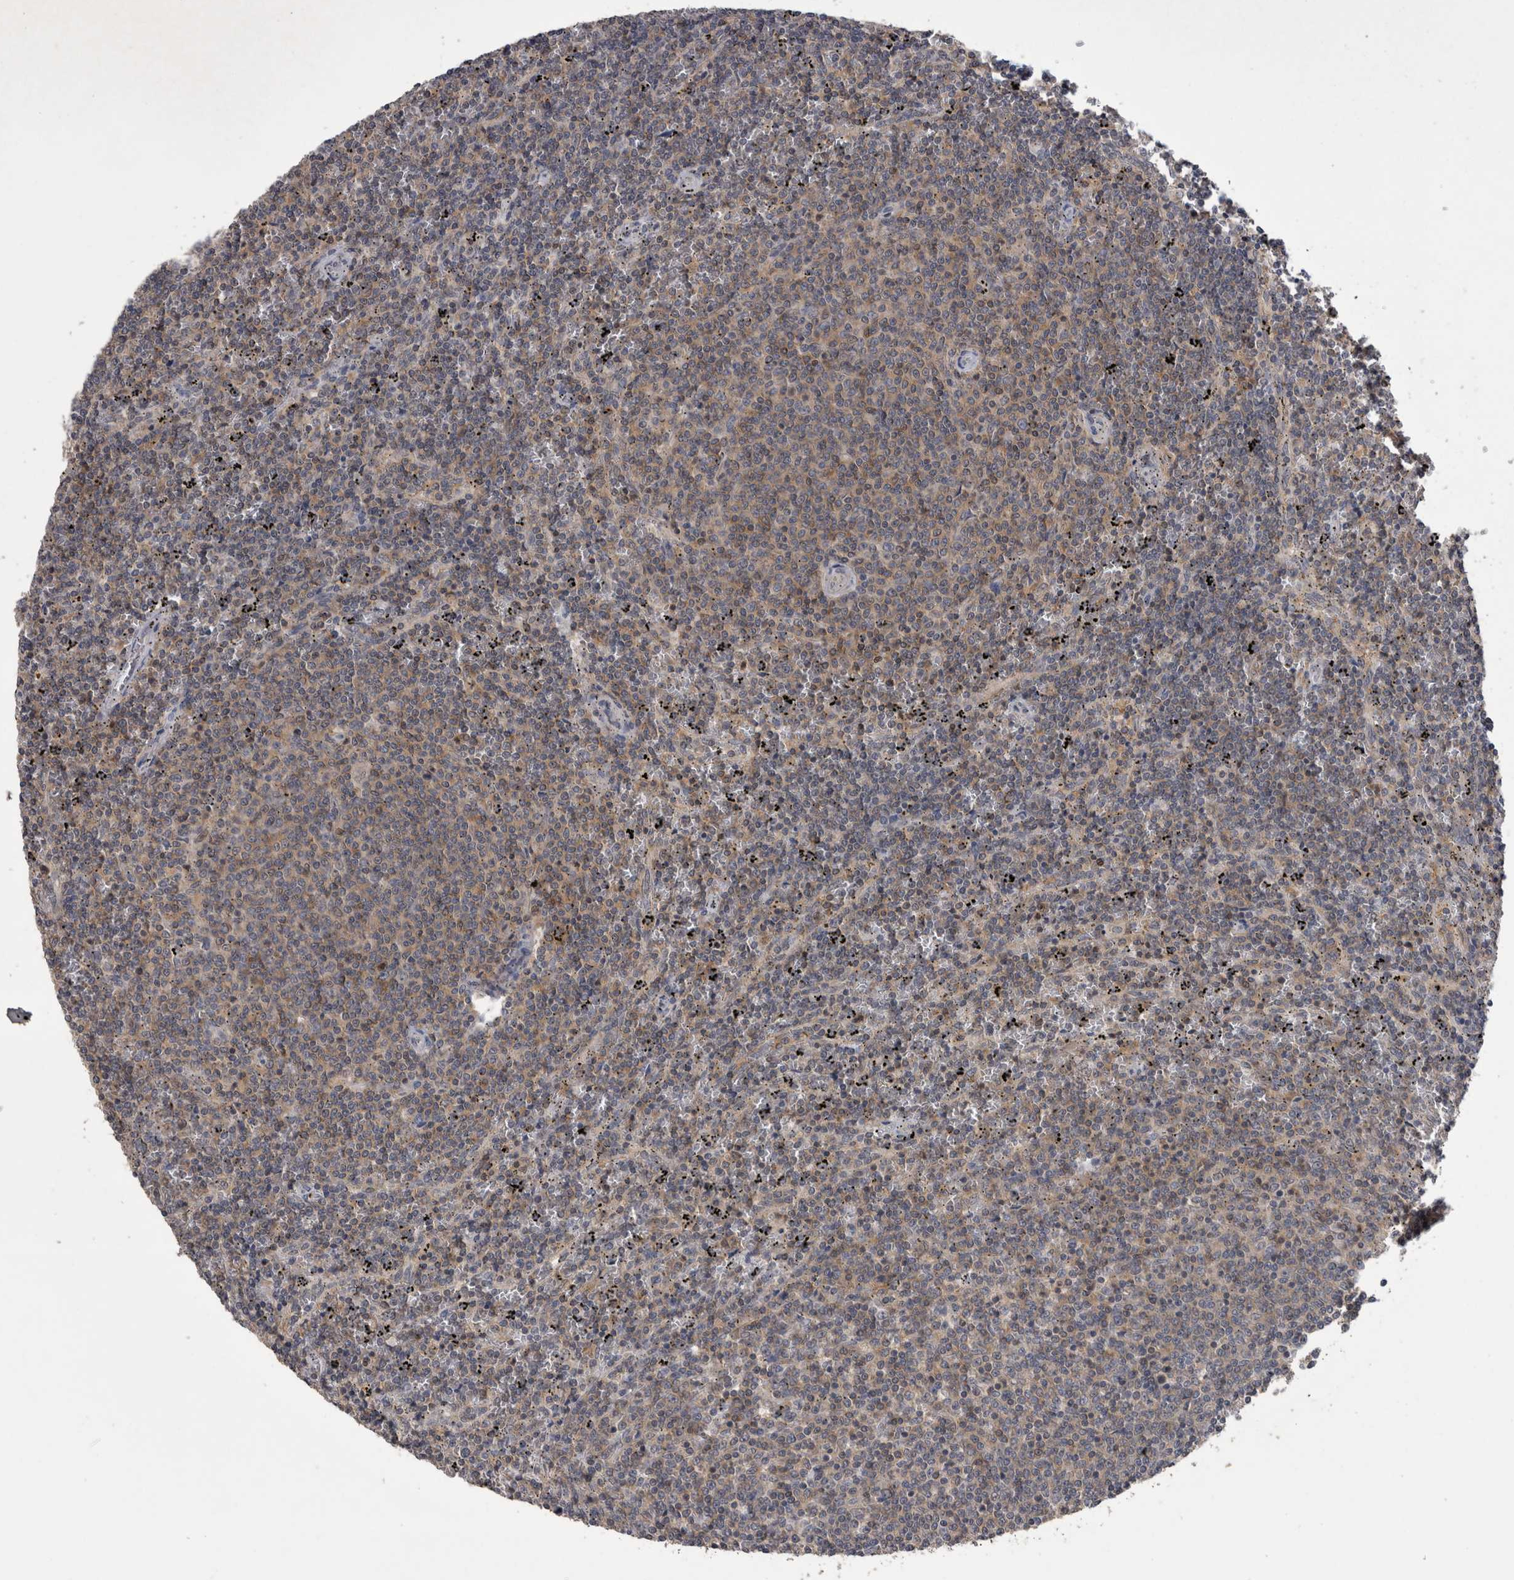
{"staining": {"intensity": "weak", "quantity": "25%-75%", "location": "cytoplasmic/membranous"}, "tissue": "lymphoma", "cell_type": "Tumor cells", "image_type": "cancer", "snomed": [{"axis": "morphology", "description": "Malignant lymphoma, non-Hodgkin's type, Low grade"}, {"axis": "topography", "description": "Spleen"}], "caption": "Tumor cells show low levels of weak cytoplasmic/membranous staining in approximately 25%-75% of cells in human lymphoma.", "gene": "NFATC2", "patient": {"sex": "female", "age": 50}}